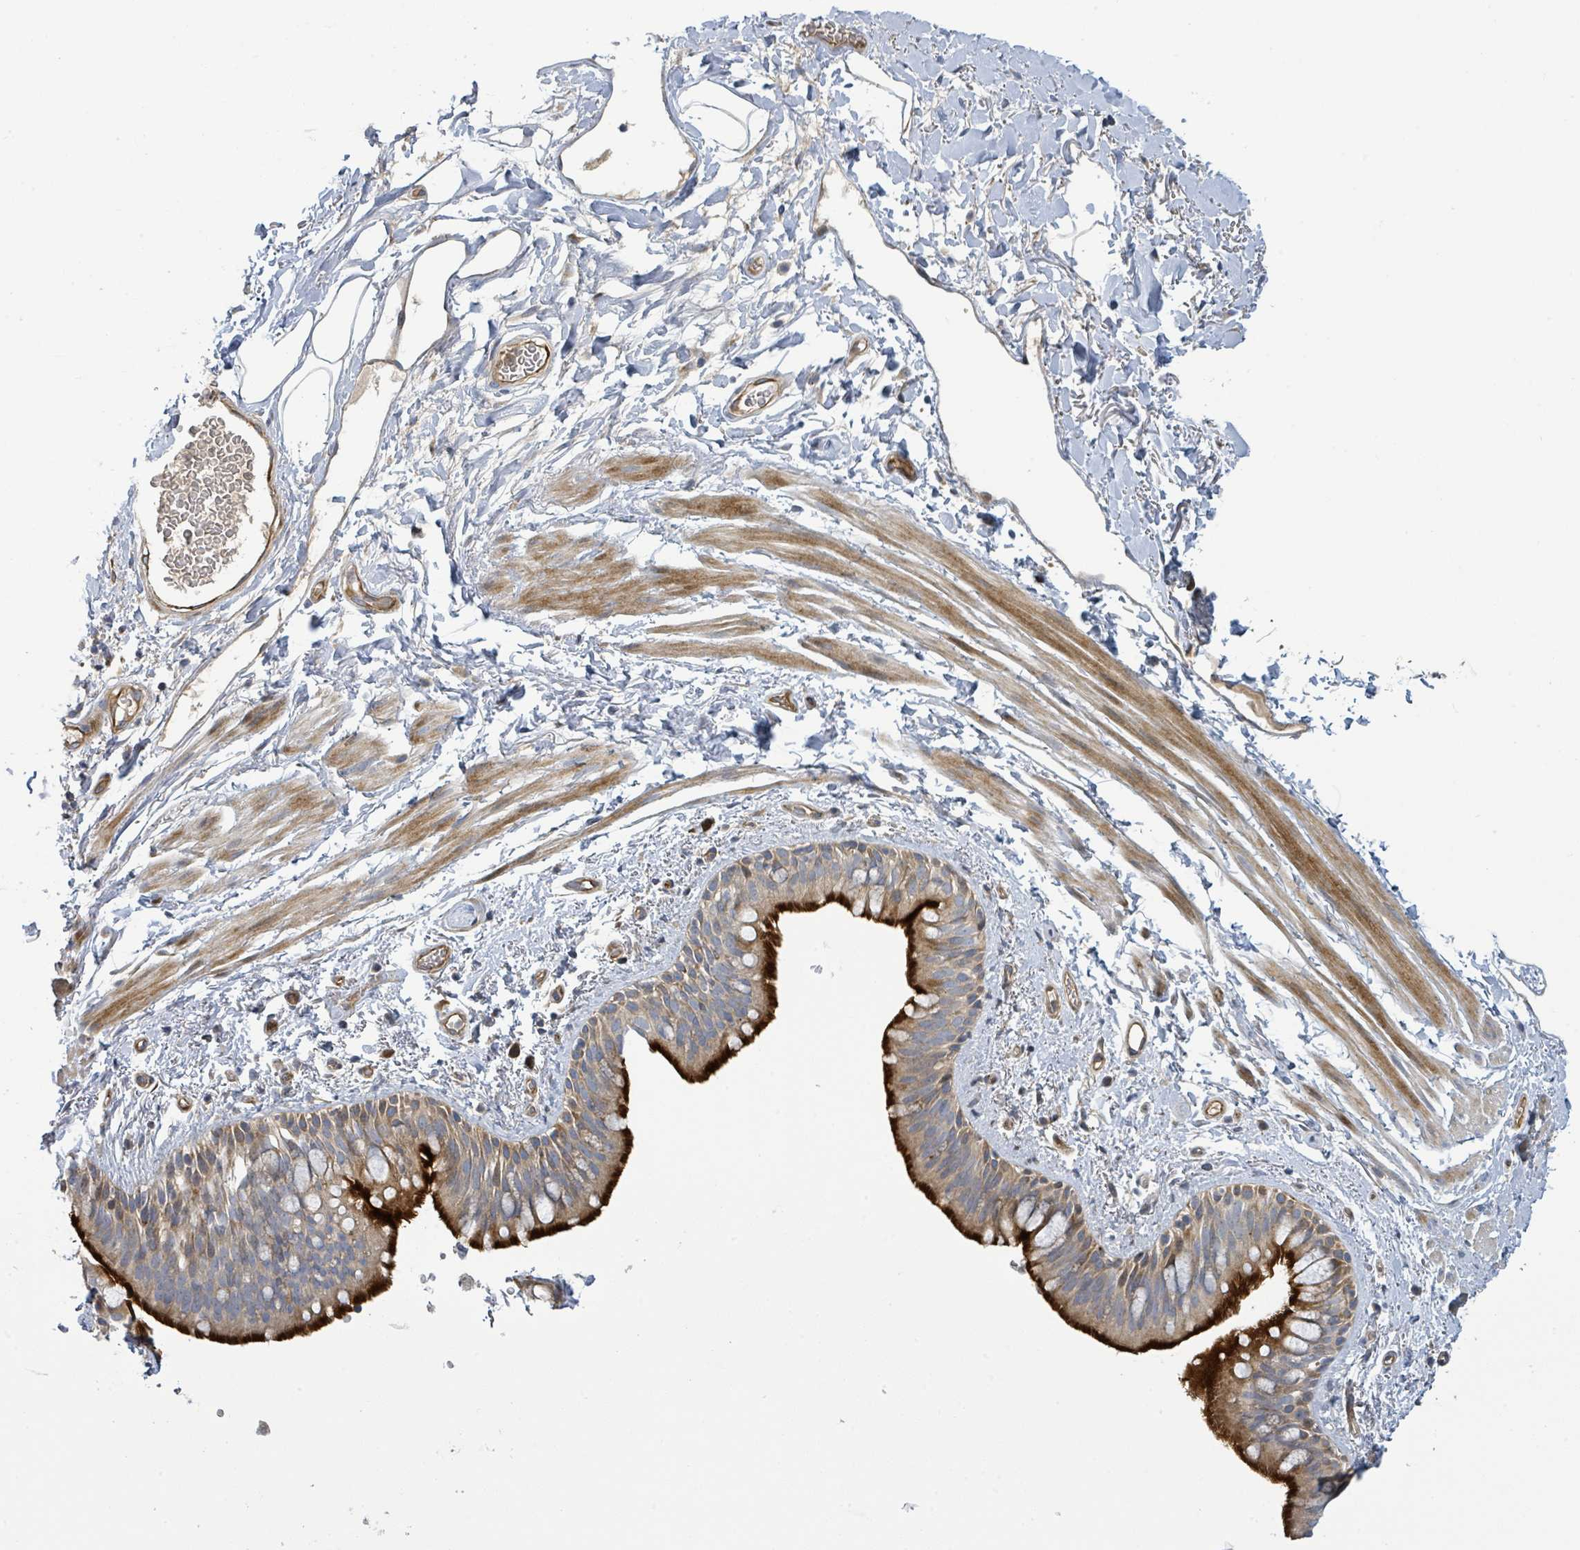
{"staining": {"intensity": "strong", "quantity": "25%-75%", "location": "cytoplasmic/membranous"}, "tissue": "bronchus", "cell_type": "Respiratory epithelial cells", "image_type": "normal", "snomed": [{"axis": "morphology", "description": "Normal tissue, NOS"}, {"axis": "morphology", "description": "Squamous cell carcinoma, NOS"}, {"axis": "topography", "description": "Bronchus"}, {"axis": "topography", "description": "Lung"}], "caption": "The photomicrograph reveals staining of benign bronchus, revealing strong cytoplasmic/membranous protein staining (brown color) within respiratory epithelial cells. Nuclei are stained in blue.", "gene": "CFAP210", "patient": {"sex": "female", "age": 70}}